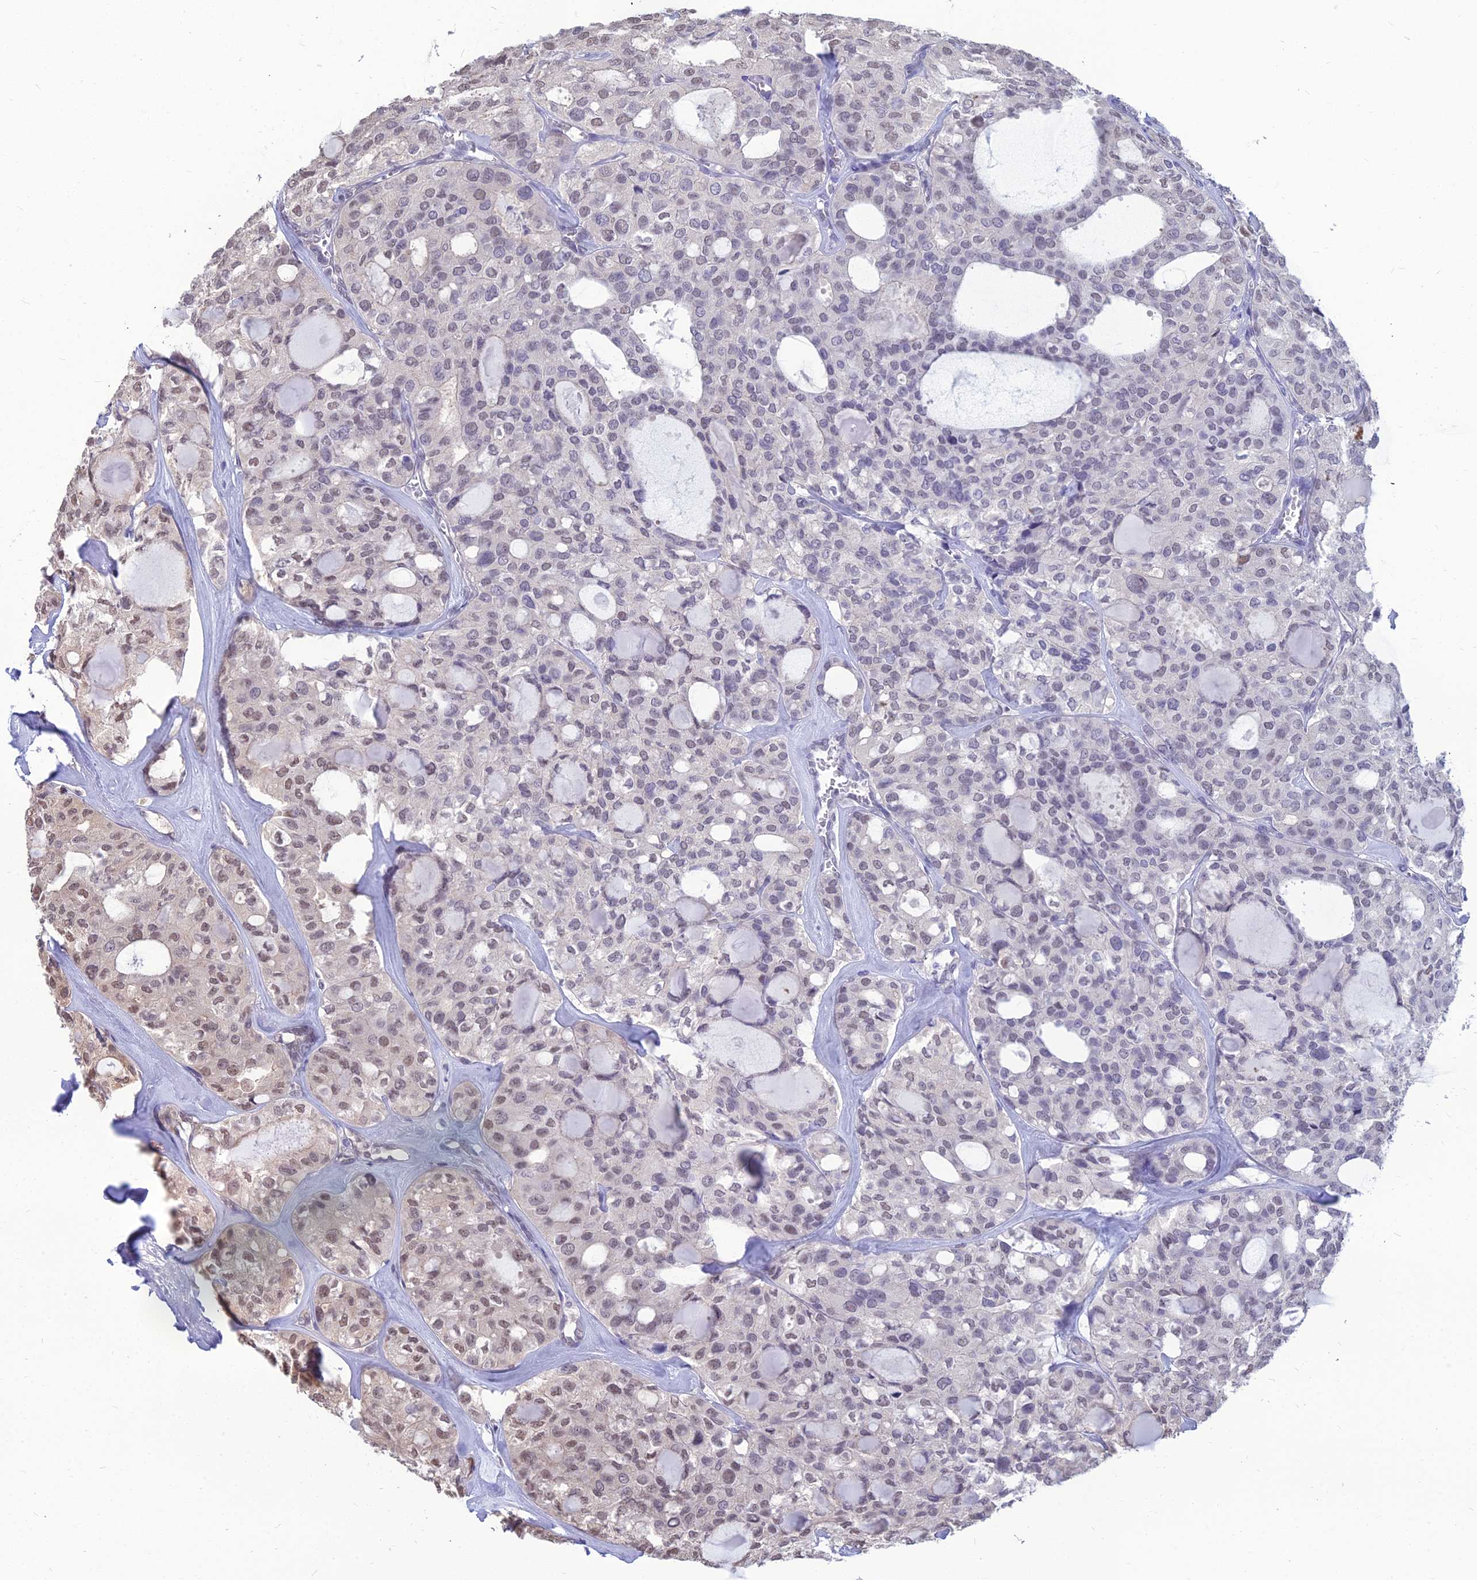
{"staining": {"intensity": "weak", "quantity": "25%-75%", "location": "nuclear"}, "tissue": "thyroid cancer", "cell_type": "Tumor cells", "image_type": "cancer", "snomed": [{"axis": "morphology", "description": "Follicular adenoma carcinoma, NOS"}, {"axis": "topography", "description": "Thyroid gland"}], "caption": "This histopathology image displays thyroid follicular adenoma carcinoma stained with immunohistochemistry to label a protein in brown. The nuclear of tumor cells show weak positivity for the protein. Nuclei are counter-stained blue.", "gene": "SRSF7", "patient": {"sex": "male", "age": 75}}